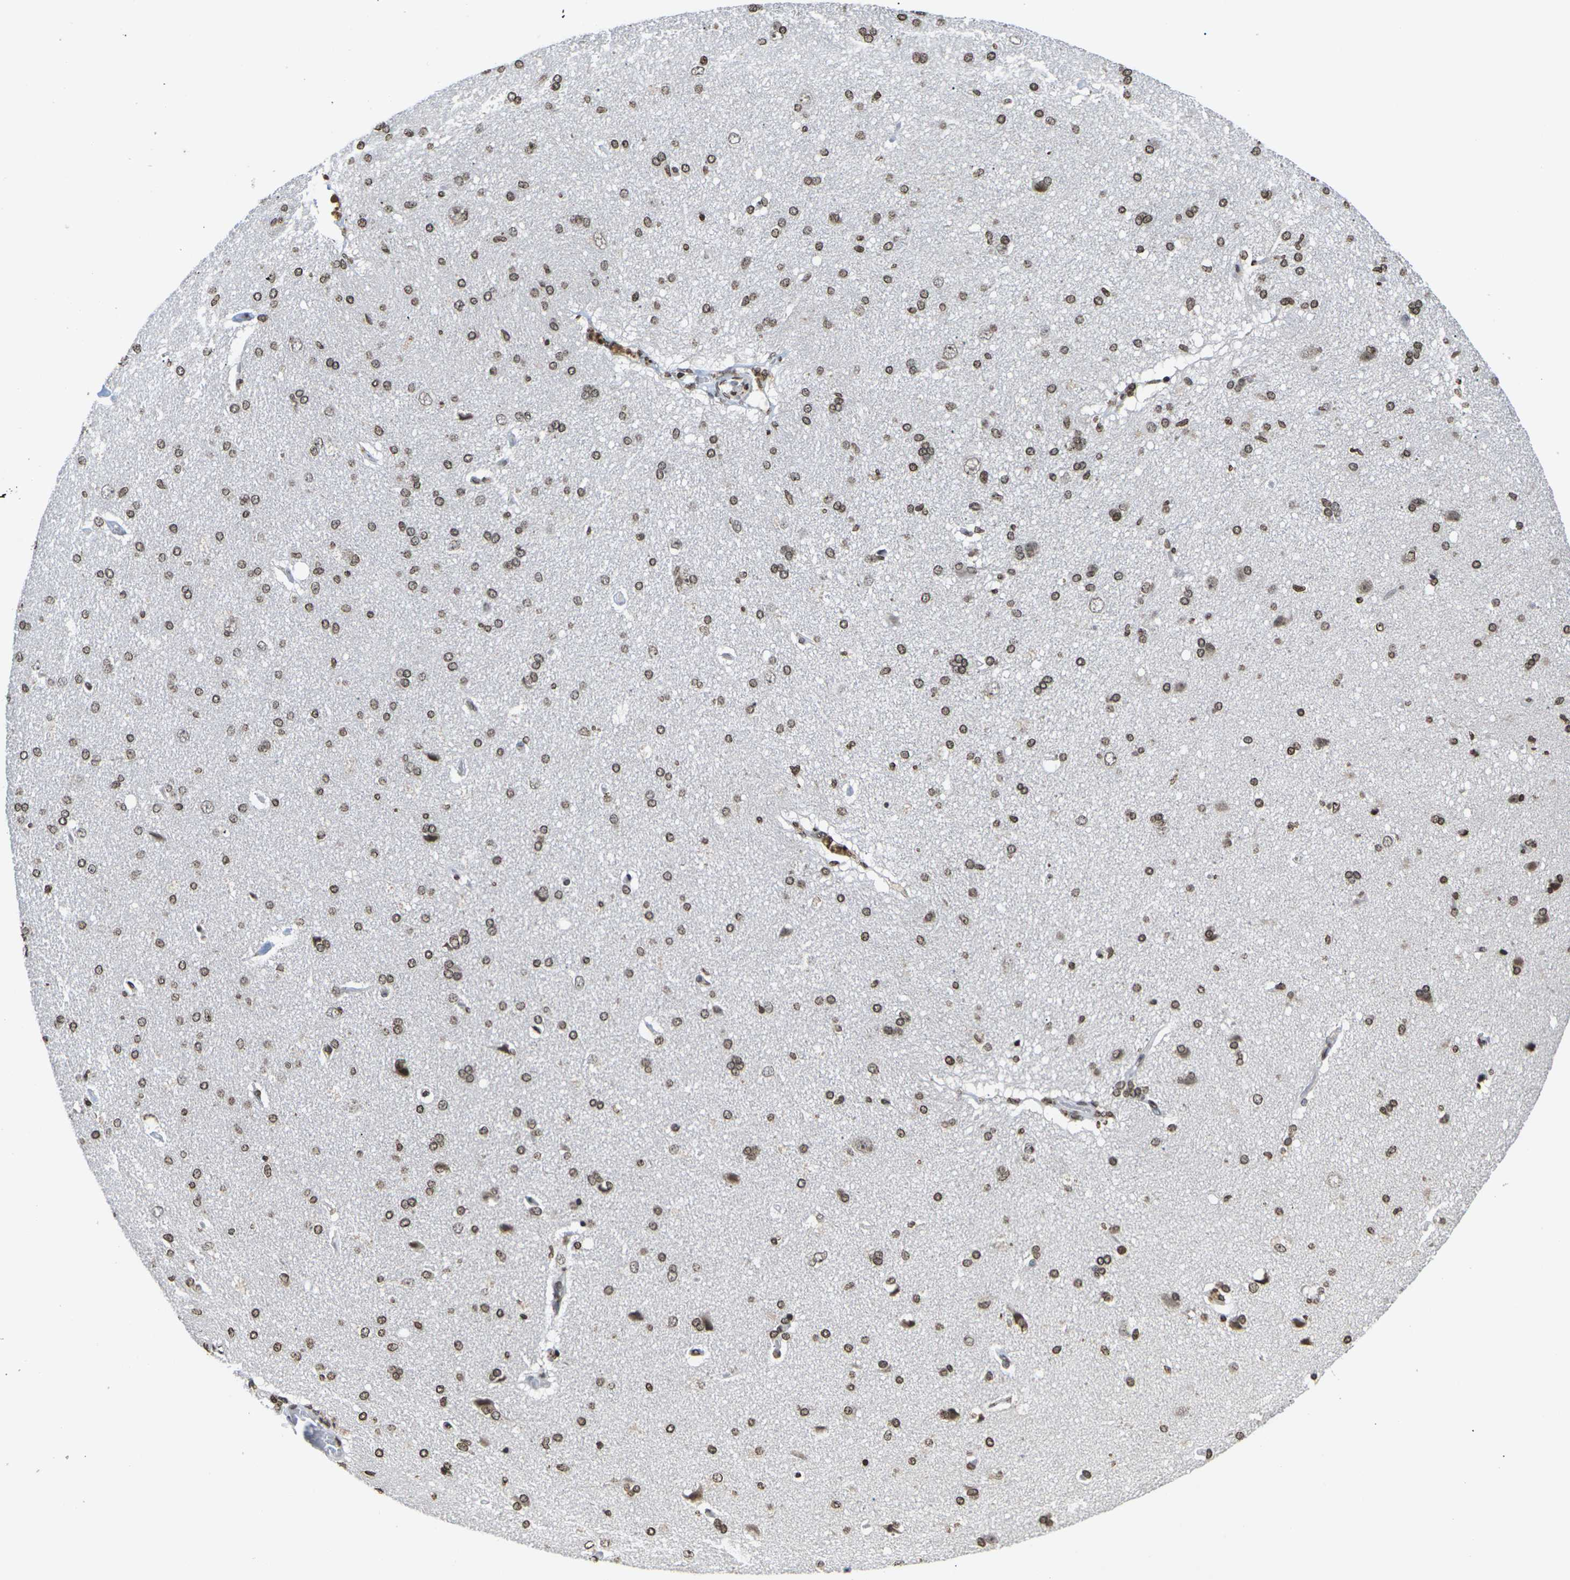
{"staining": {"intensity": "moderate", "quantity": ">75%", "location": "nuclear"}, "tissue": "cerebral cortex", "cell_type": "Endothelial cells", "image_type": "normal", "snomed": [{"axis": "morphology", "description": "Normal tissue, NOS"}, {"axis": "topography", "description": "Cerebral cortex"}], "caption": "Cerebral cortex stained with DAB immunohistochemistry reveals medium levels of moderate nuclear positivity in about >75% of endothelial cells.", "gene": "ETV5", "patient": {"sex": "male", "age": 62}}